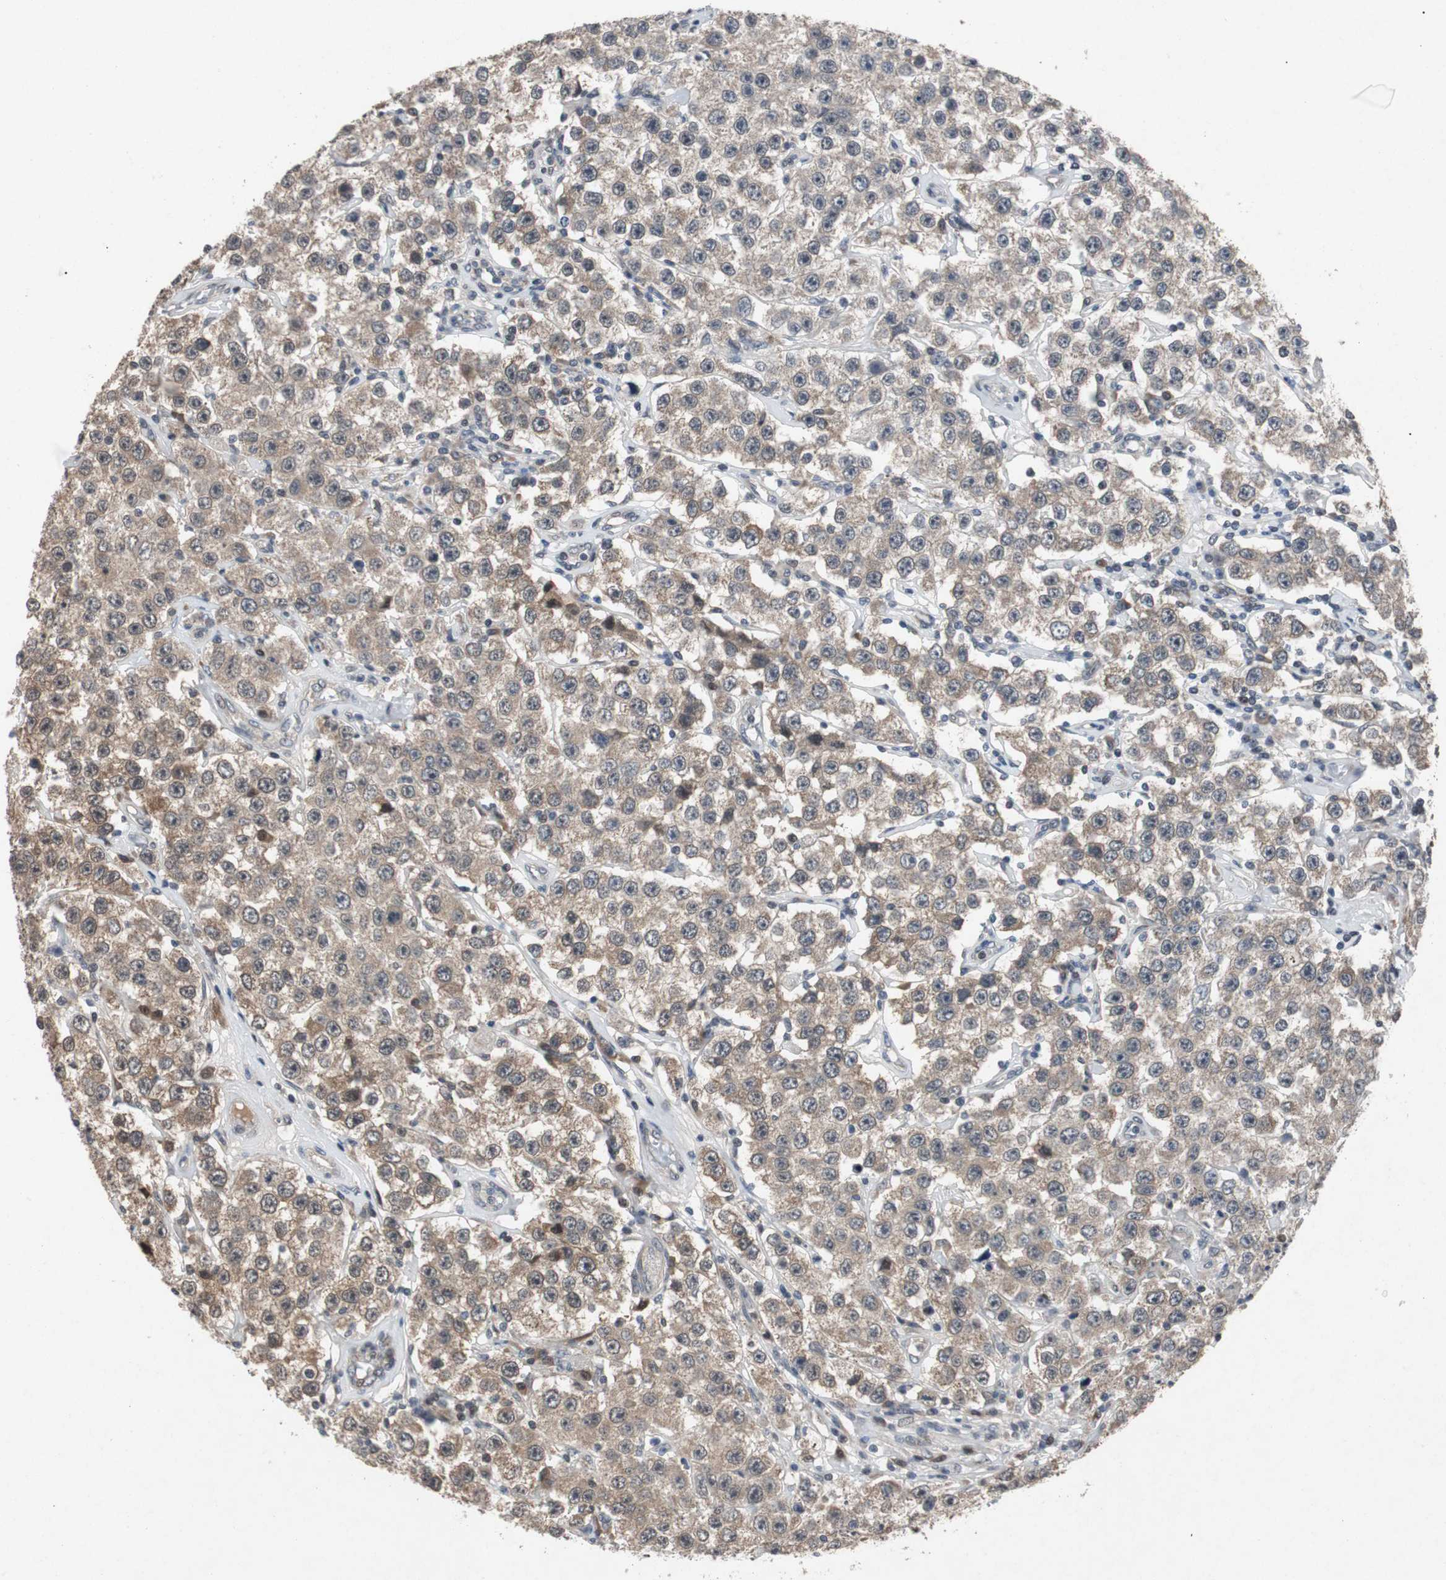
{"staining": {"intensity": "moderate", "quantity": "25%-75%", "location": "cytoplasmic/membranous"}, "tissue": "testis cancer", "cell_type": "Tumor cells", "image_type": "cancer", "snomed": [{"axis": "morphology", "description": "Seminoma, NOS"}, {"axis": "topography", "description": "Testis"}], "caption": "Moderate cytoplasmic/membranous staining is present in about 25%-75% of tumor cells in testis cancer (seminoma). The staining was performed using DAB, with brown indicating positive protein expression. Nuclei are stained blue with hematoxylin.", "gene": "TP63", "patient": {"sex": "male", "age": 52}}